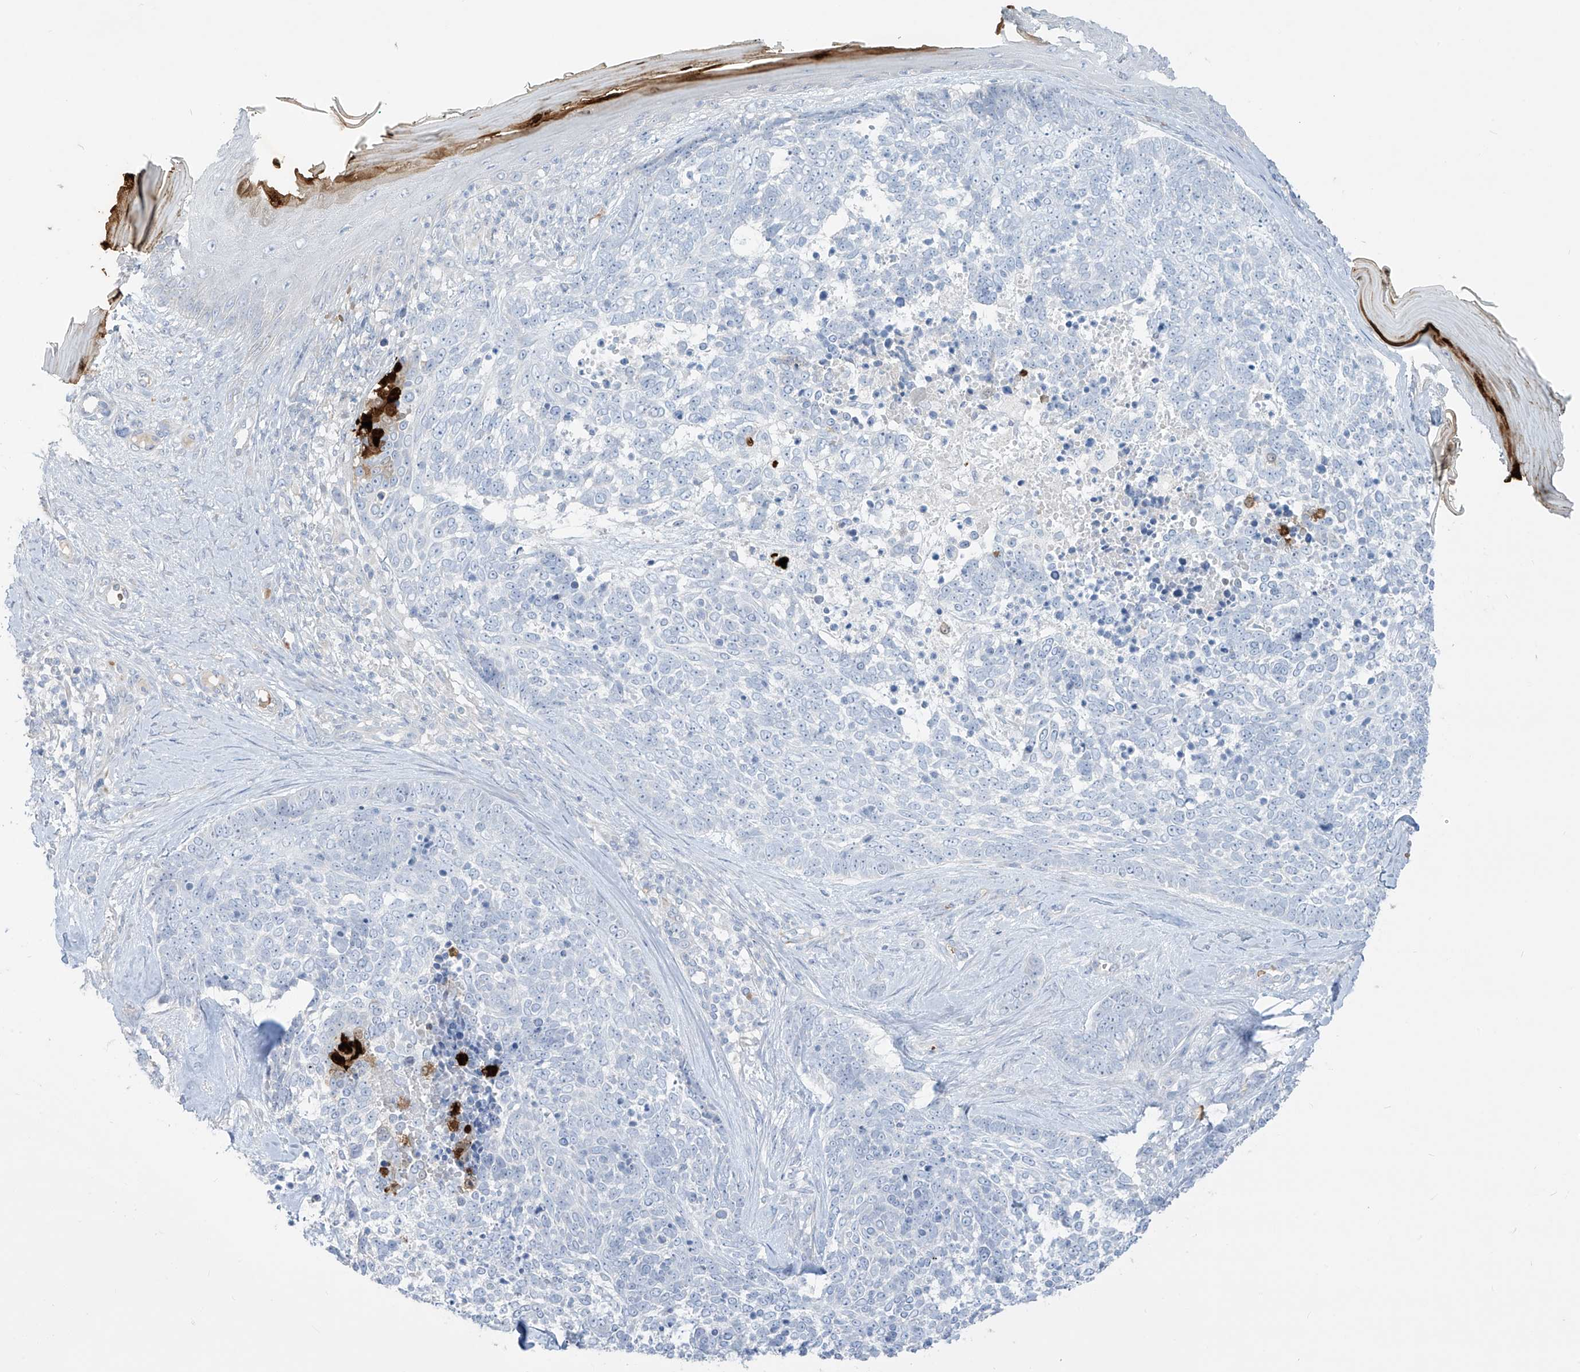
{"staining": {"intensity": "negative", "quantity": "none", "location": "none"}, "tissue": "skin cancer", "cell_type": "Tumor cells", "image_type": "cancer", "snomed": [{"axis": "morphology", "description": "Basal cell carcinoma"}, {"axis": "topography", "description": "Skin"}], "caption": "The photomicrograph exhibits no significant positivity in tumor cells of skin cancer.", "gene": "ASPRV1", "patient": {"sex": "female", "age": 81}}